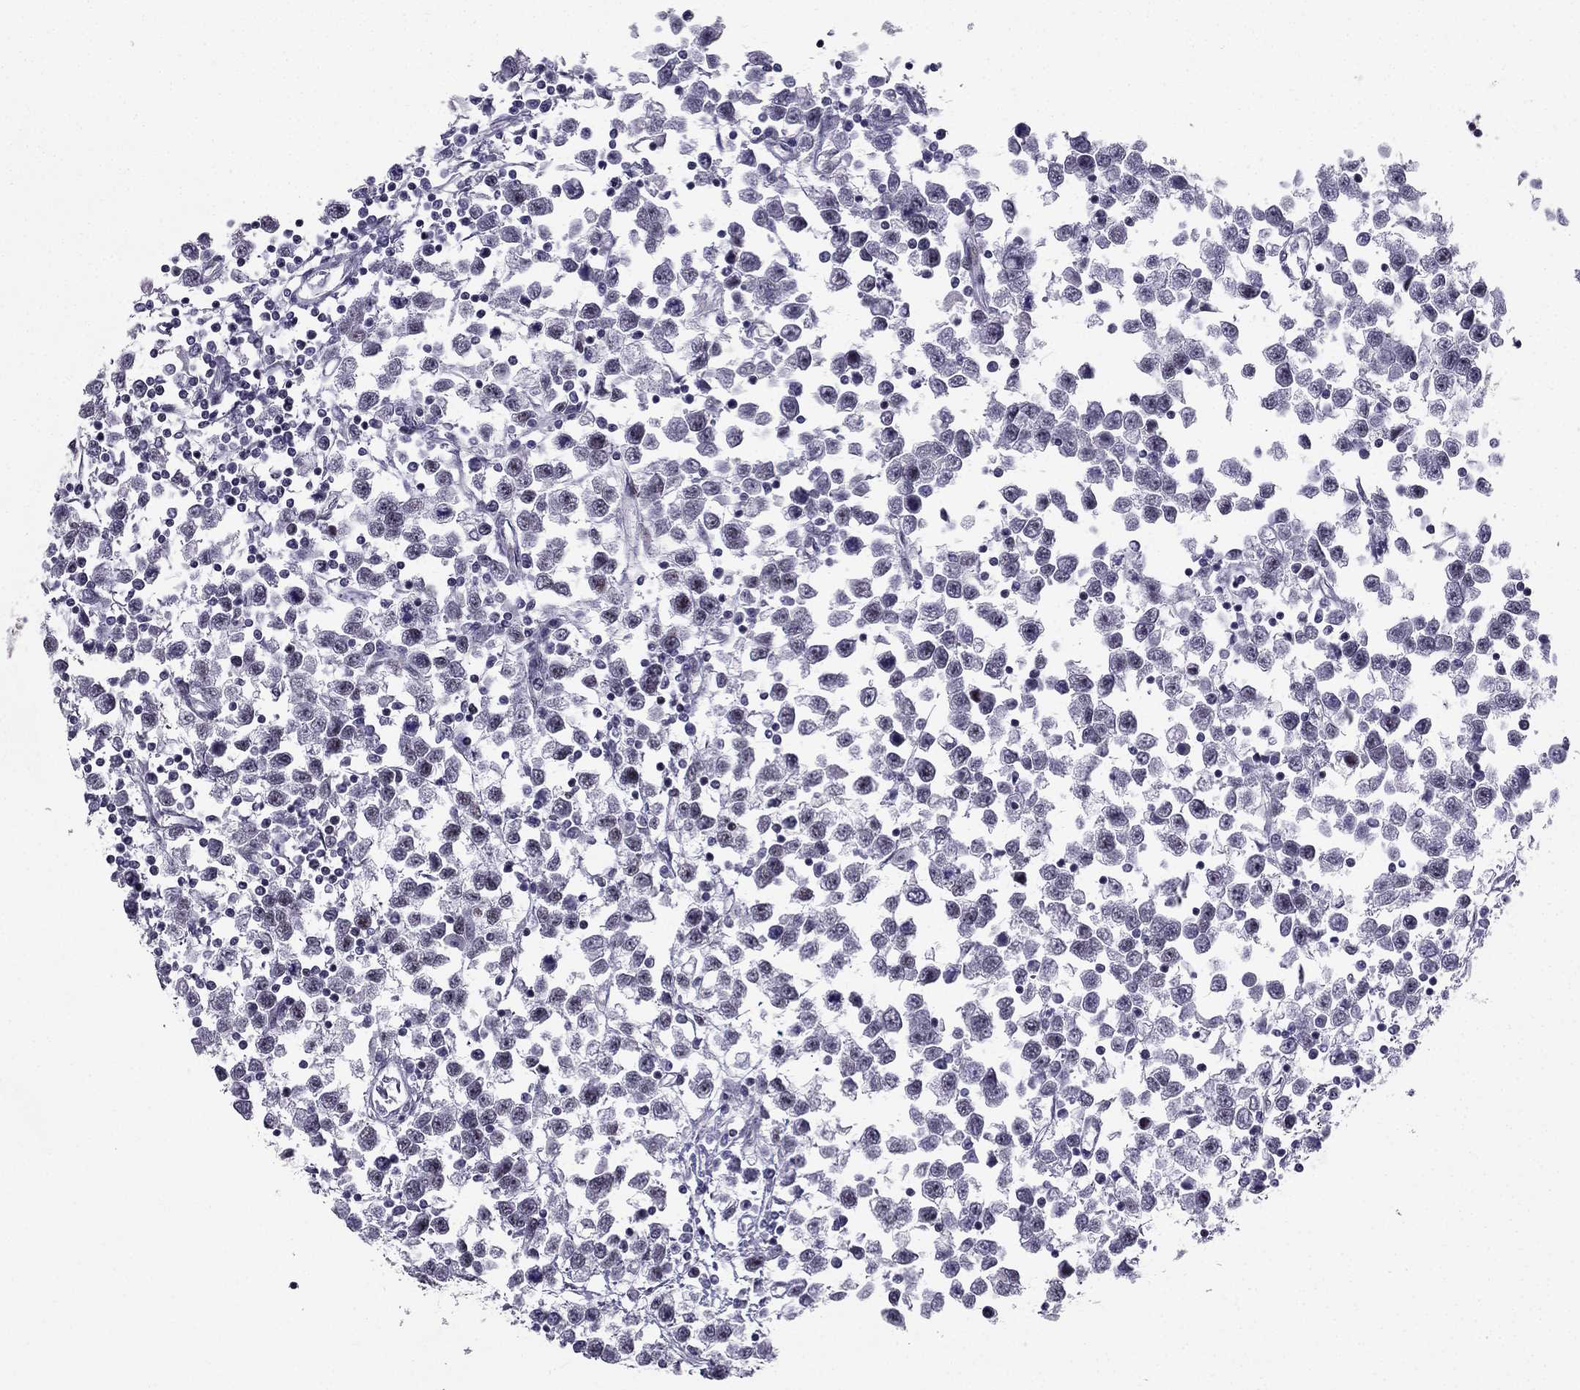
{"staining": {"intensity": "negative", "quantity": "none", "location": "none"}, "tissue": "testis cancer", "cell_type": "Tumor cells", "image_type": "cancer", "snomed": [{"axis": "morphology", "description": "Seminoma, NOS"}, {"axis": "topography", "description": "Testis"}], "caption": "IHC of human testis seminoma demonstrates no staining in tumor cells. (IHC, brightfield microscopy, high magnification).", "gene": "RPRD2", "patient": {"sex": "male", "age": 34}}